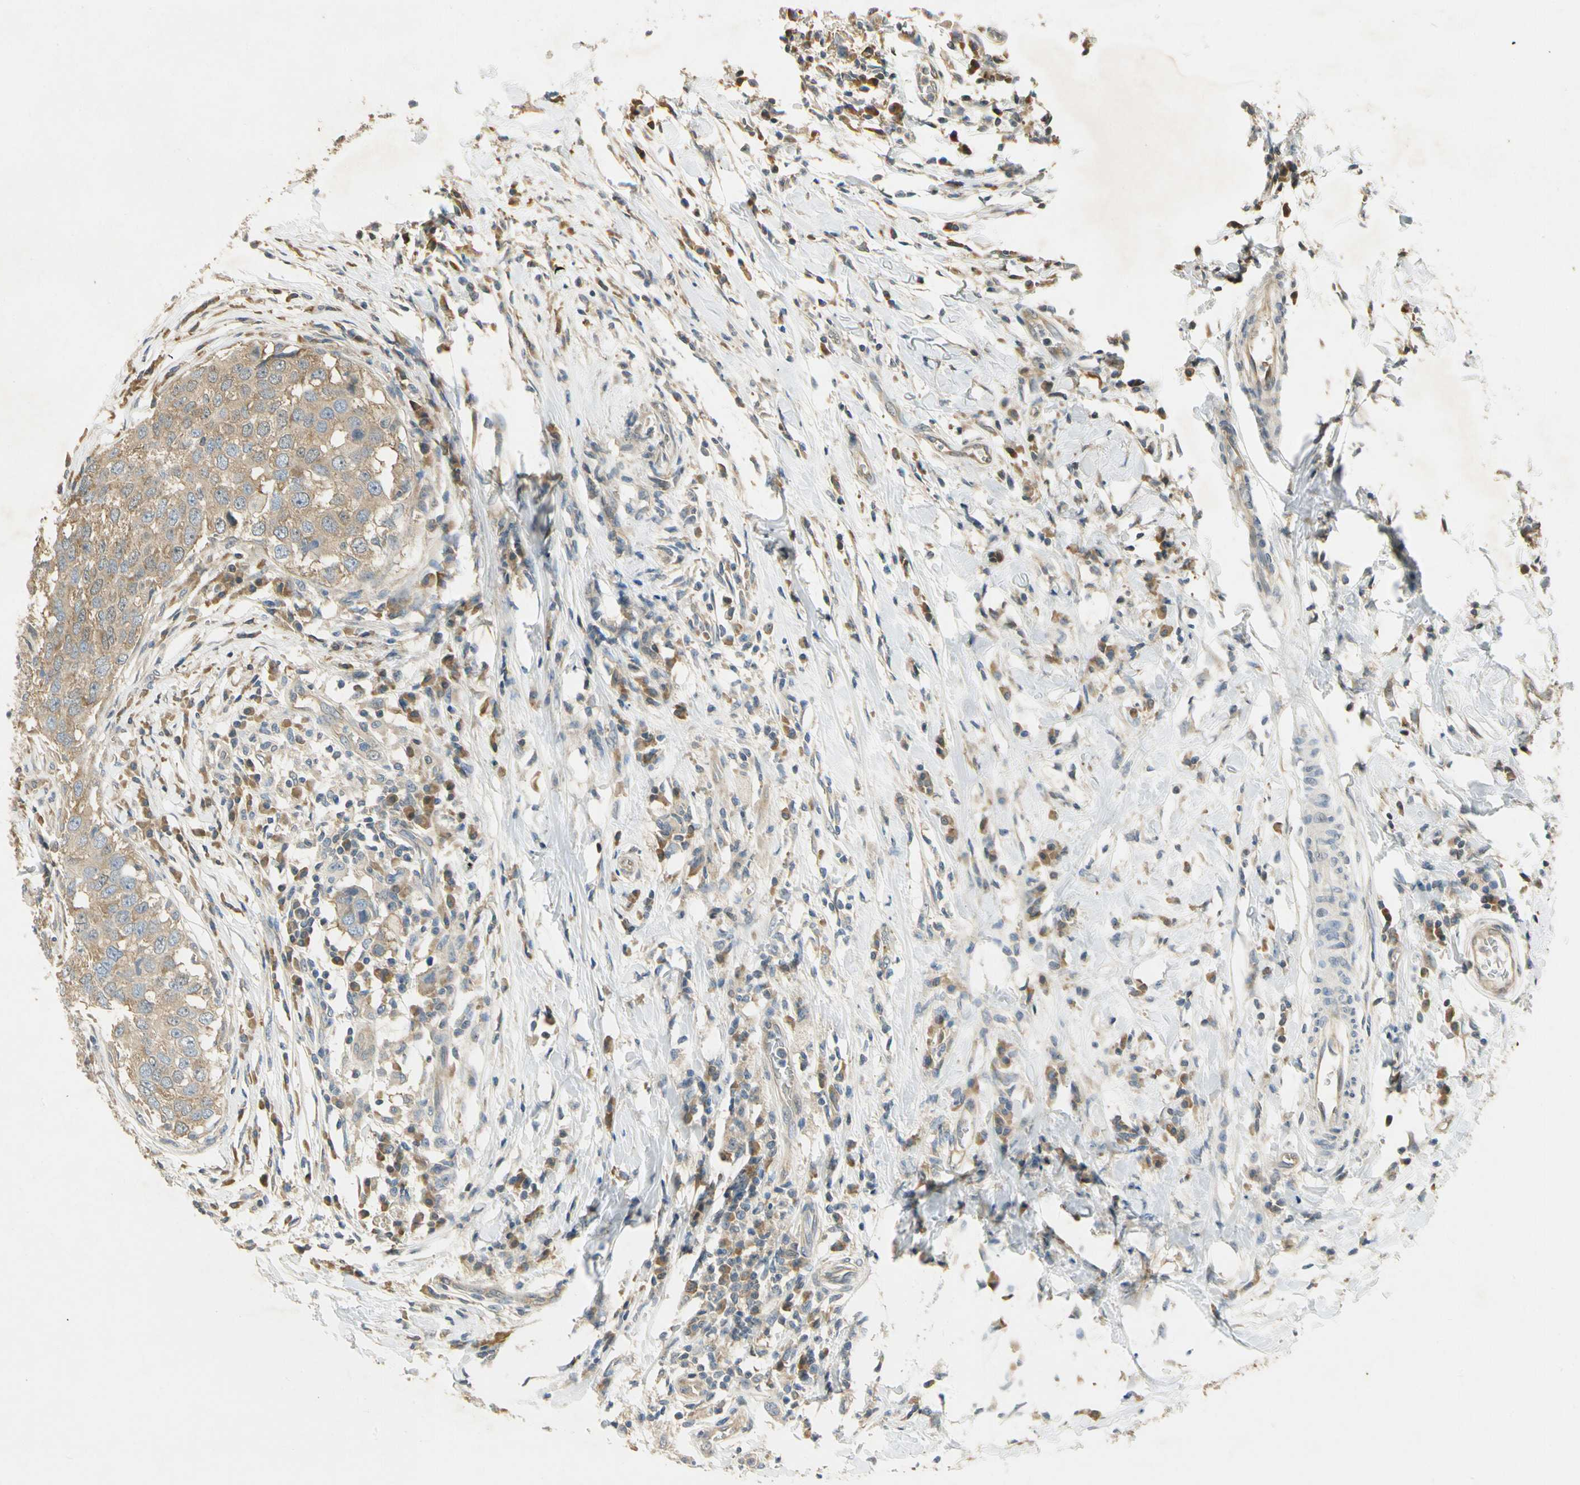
{"staining": {"intensity": "weak", "quantity": ">75%", "location": "cytoplasmic/membranous"}, "tissue": "breast cancer", "cell_type": "Tumor cells", "image_type": "cancer", "snomed": [{"axis": "morphology", "description": "Duct carcinoma"}, {"axis": "topography", "description": "Breast"}], "caption": "Breast cancer (infiltrating ductal carcinoma) stained with DAB IHC reveals low levels of weak cytoplasmic/membranous positivity in approximately >75% of tumor cells.", "gene": "EIF1AX", "patient": {"sex": "female", "age": 27}}